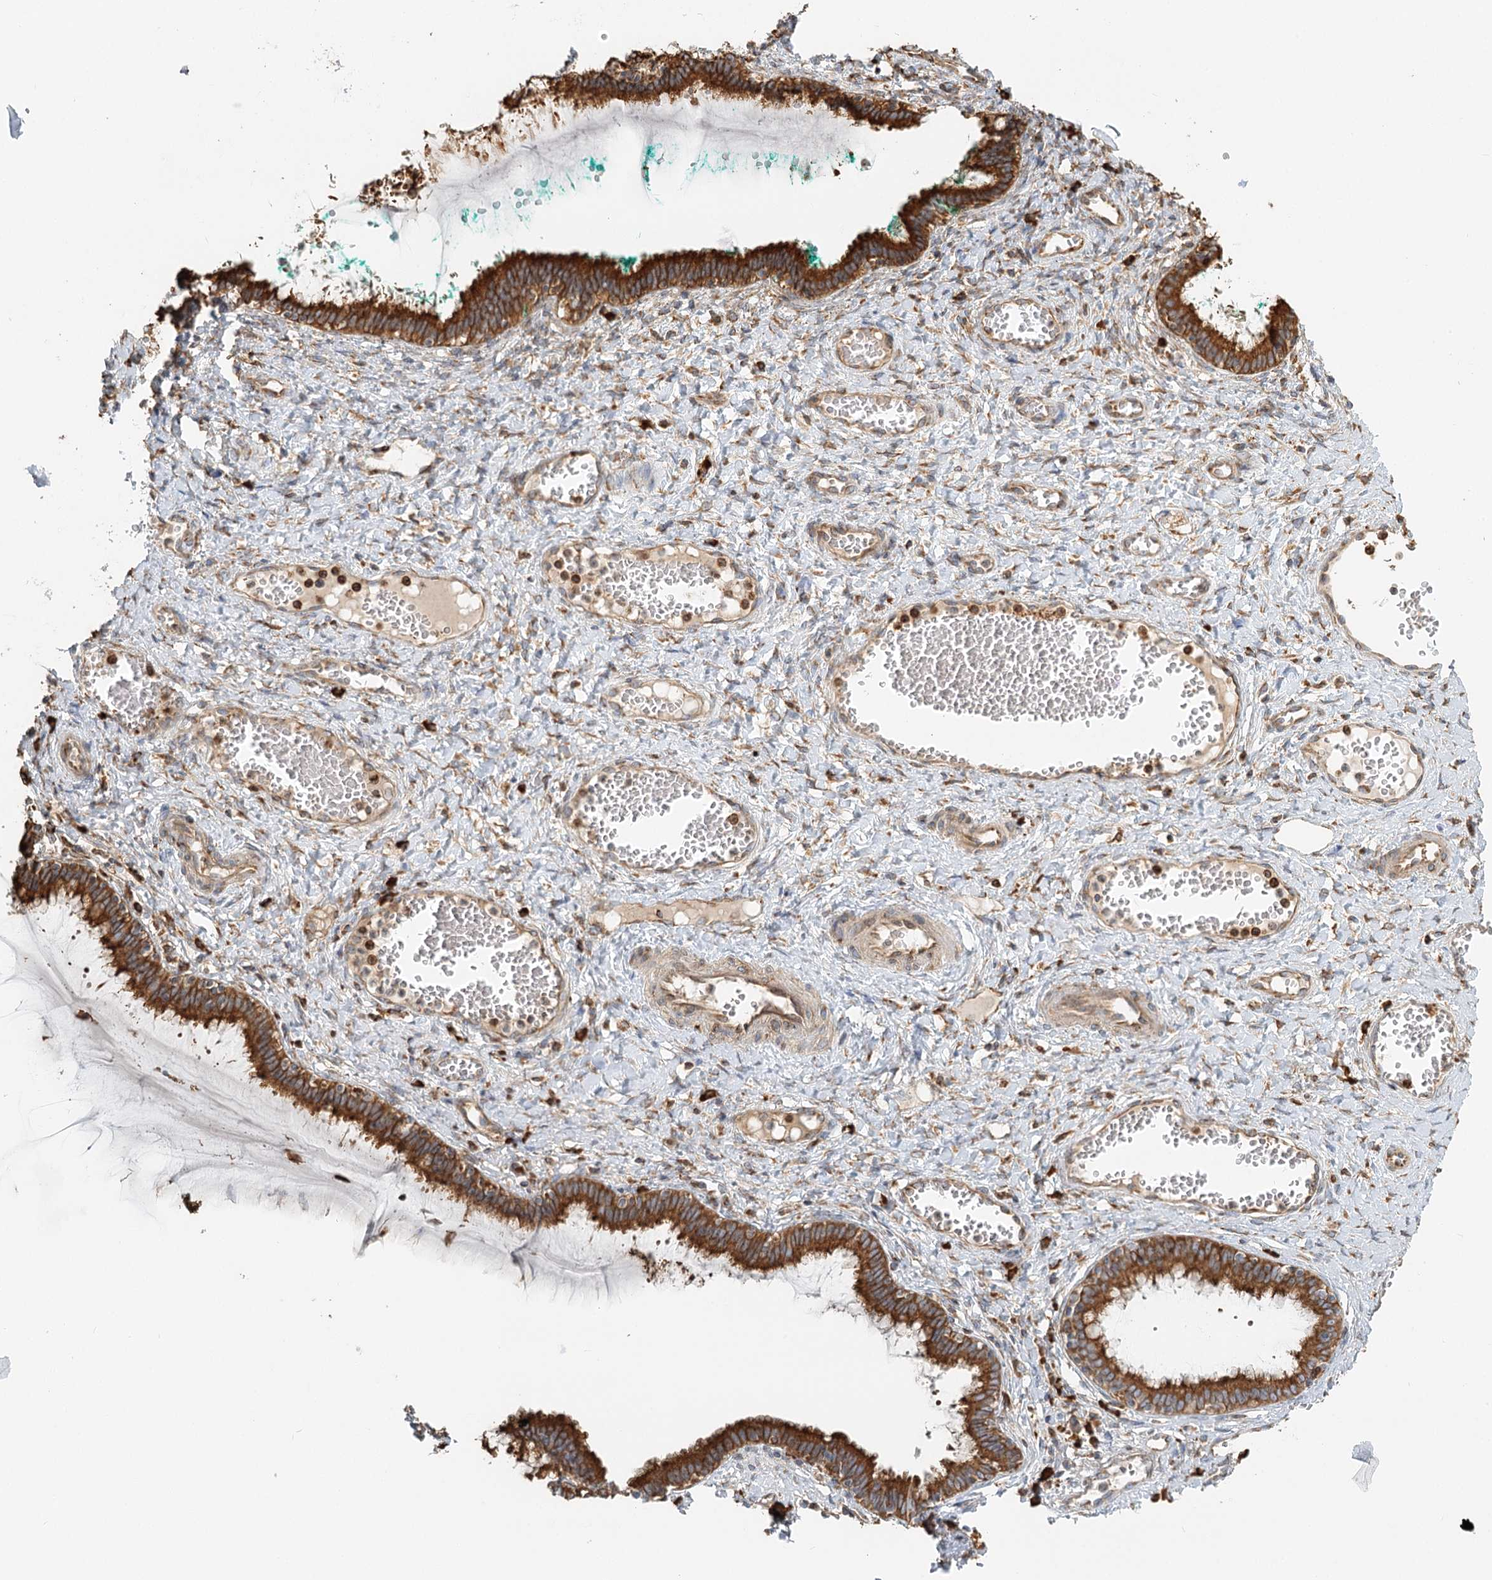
{"staining": {"intensity": "strong", "quantity": ">75%", "location": "cytoplasmic/membranous"}, "tissue": "cervix", "cell_type": "Glandular cells", "image_type": "normal", "snomed": [{"axis": "morphology", "description": "Normal tissue, NOS"}, {"axis": "morphology", "description": "Adenocarcinoma, NOS"}, {"axis": "topography", "description": "Cervix"}], "caption": "DAB (3,3'-diaminobenzidine) immunohistochemical staining of unremarkable cervix demonstrates strong cytoplasmic/membranous protein expression in approximately >75% of glandular cells. Using DAB (3,3'-diaminobenzidine) (brown) and hematoxylin (blue) stains, captured at high magnification using brightfield microscopy.", "gene": "TAS1R1", "patient": {"sex": "female", "age": 29}}